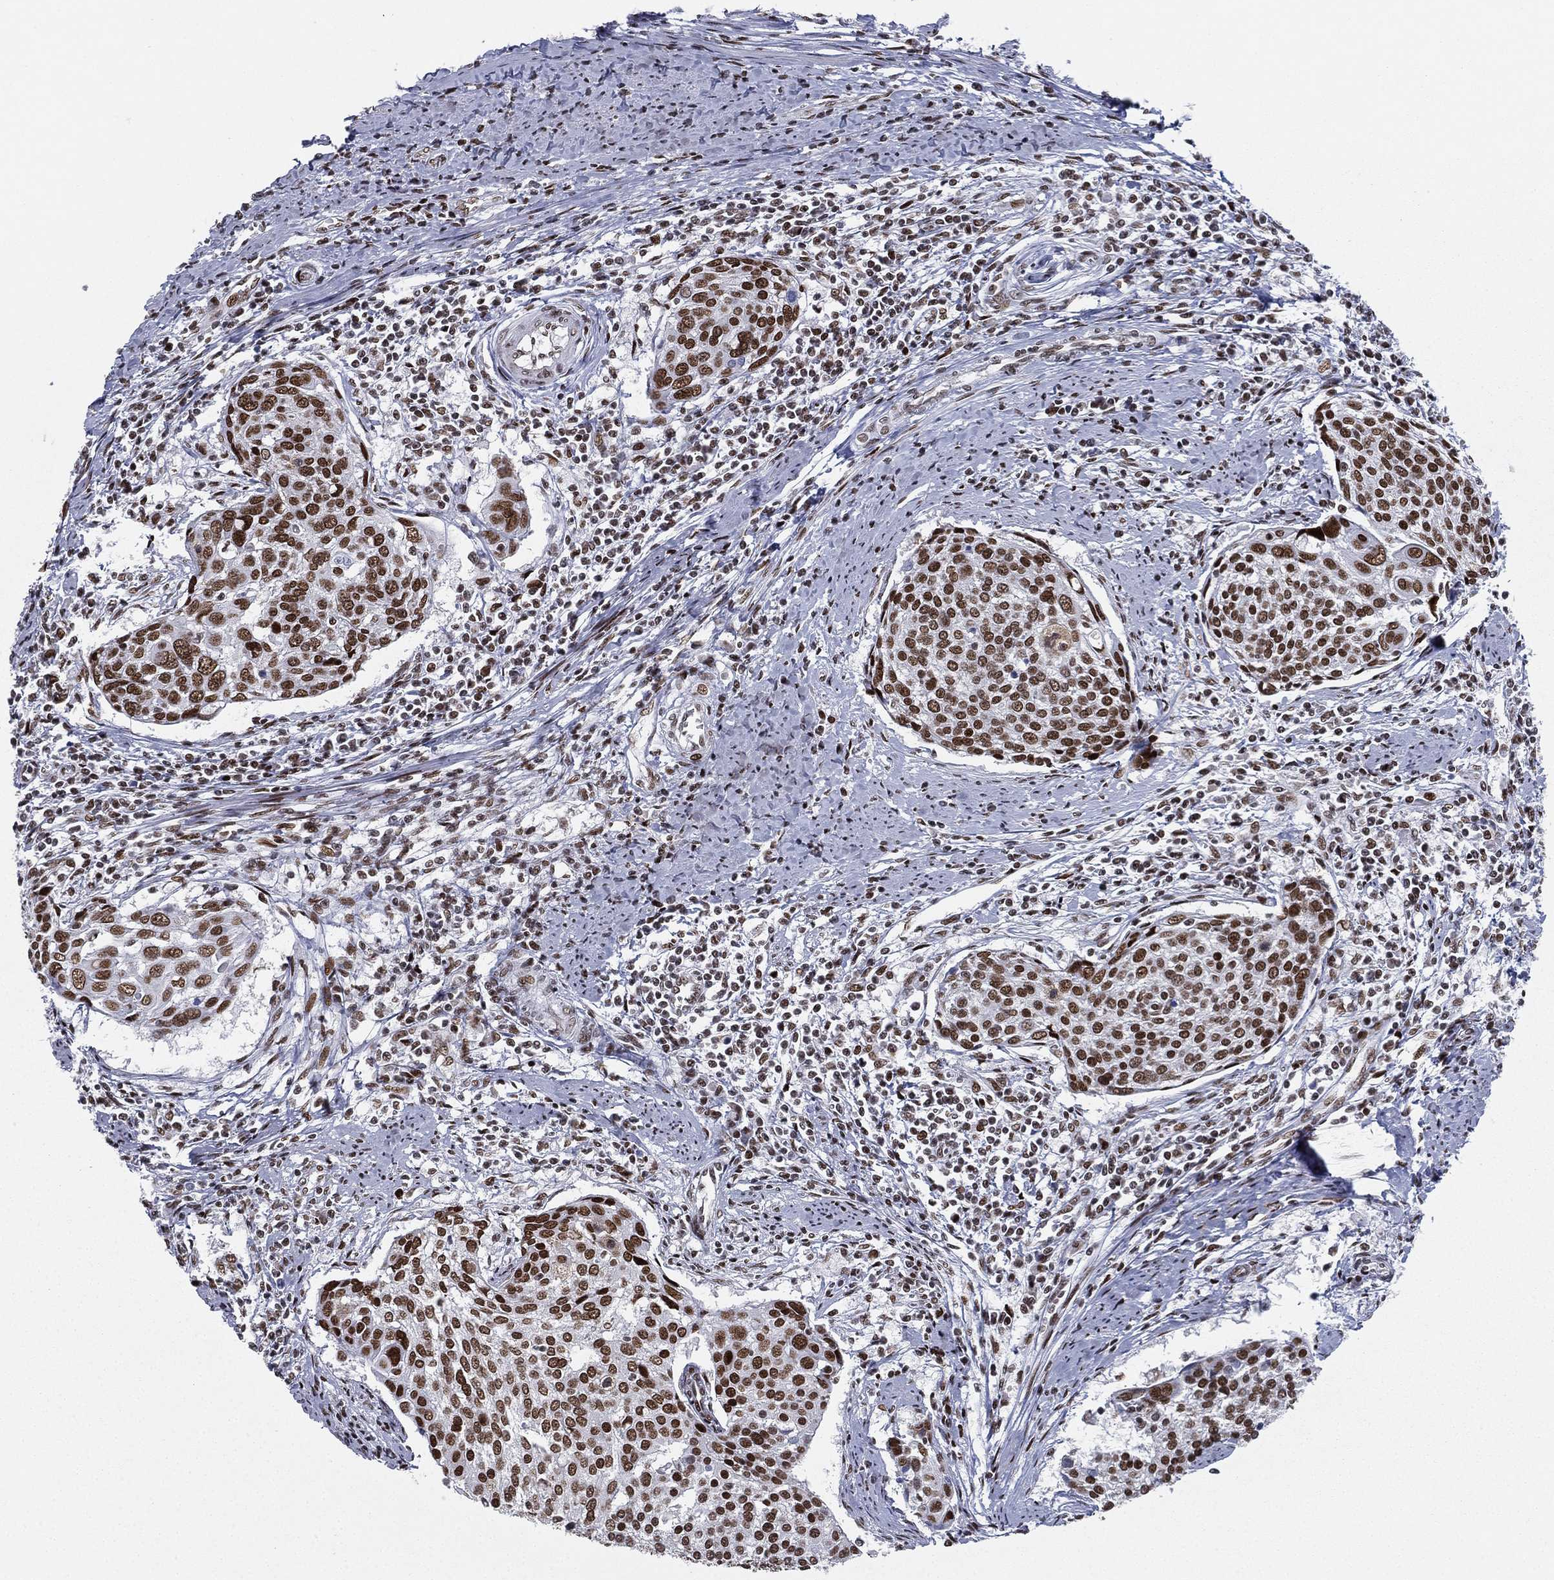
{"staining": {"intensity": "strong", "quantity": ">75%", "location": "nuclear"}, "tissue": "cervical cancer", "cell_type": "Tumor cells", "image_type": "cancer", "snomed": [{"axis": "morphology", "description": "Squamous cell carcinoma, NOS"}, {"axis": "topography", "description": "Cervix"}], "caption": "Strong nuclear expression for a protein is identified in about >75% of tumor cells of cervical squamous cell carcinoma using IHC.", "gene": "RTF1", "patient": {"sex": "female", "age": 39}}